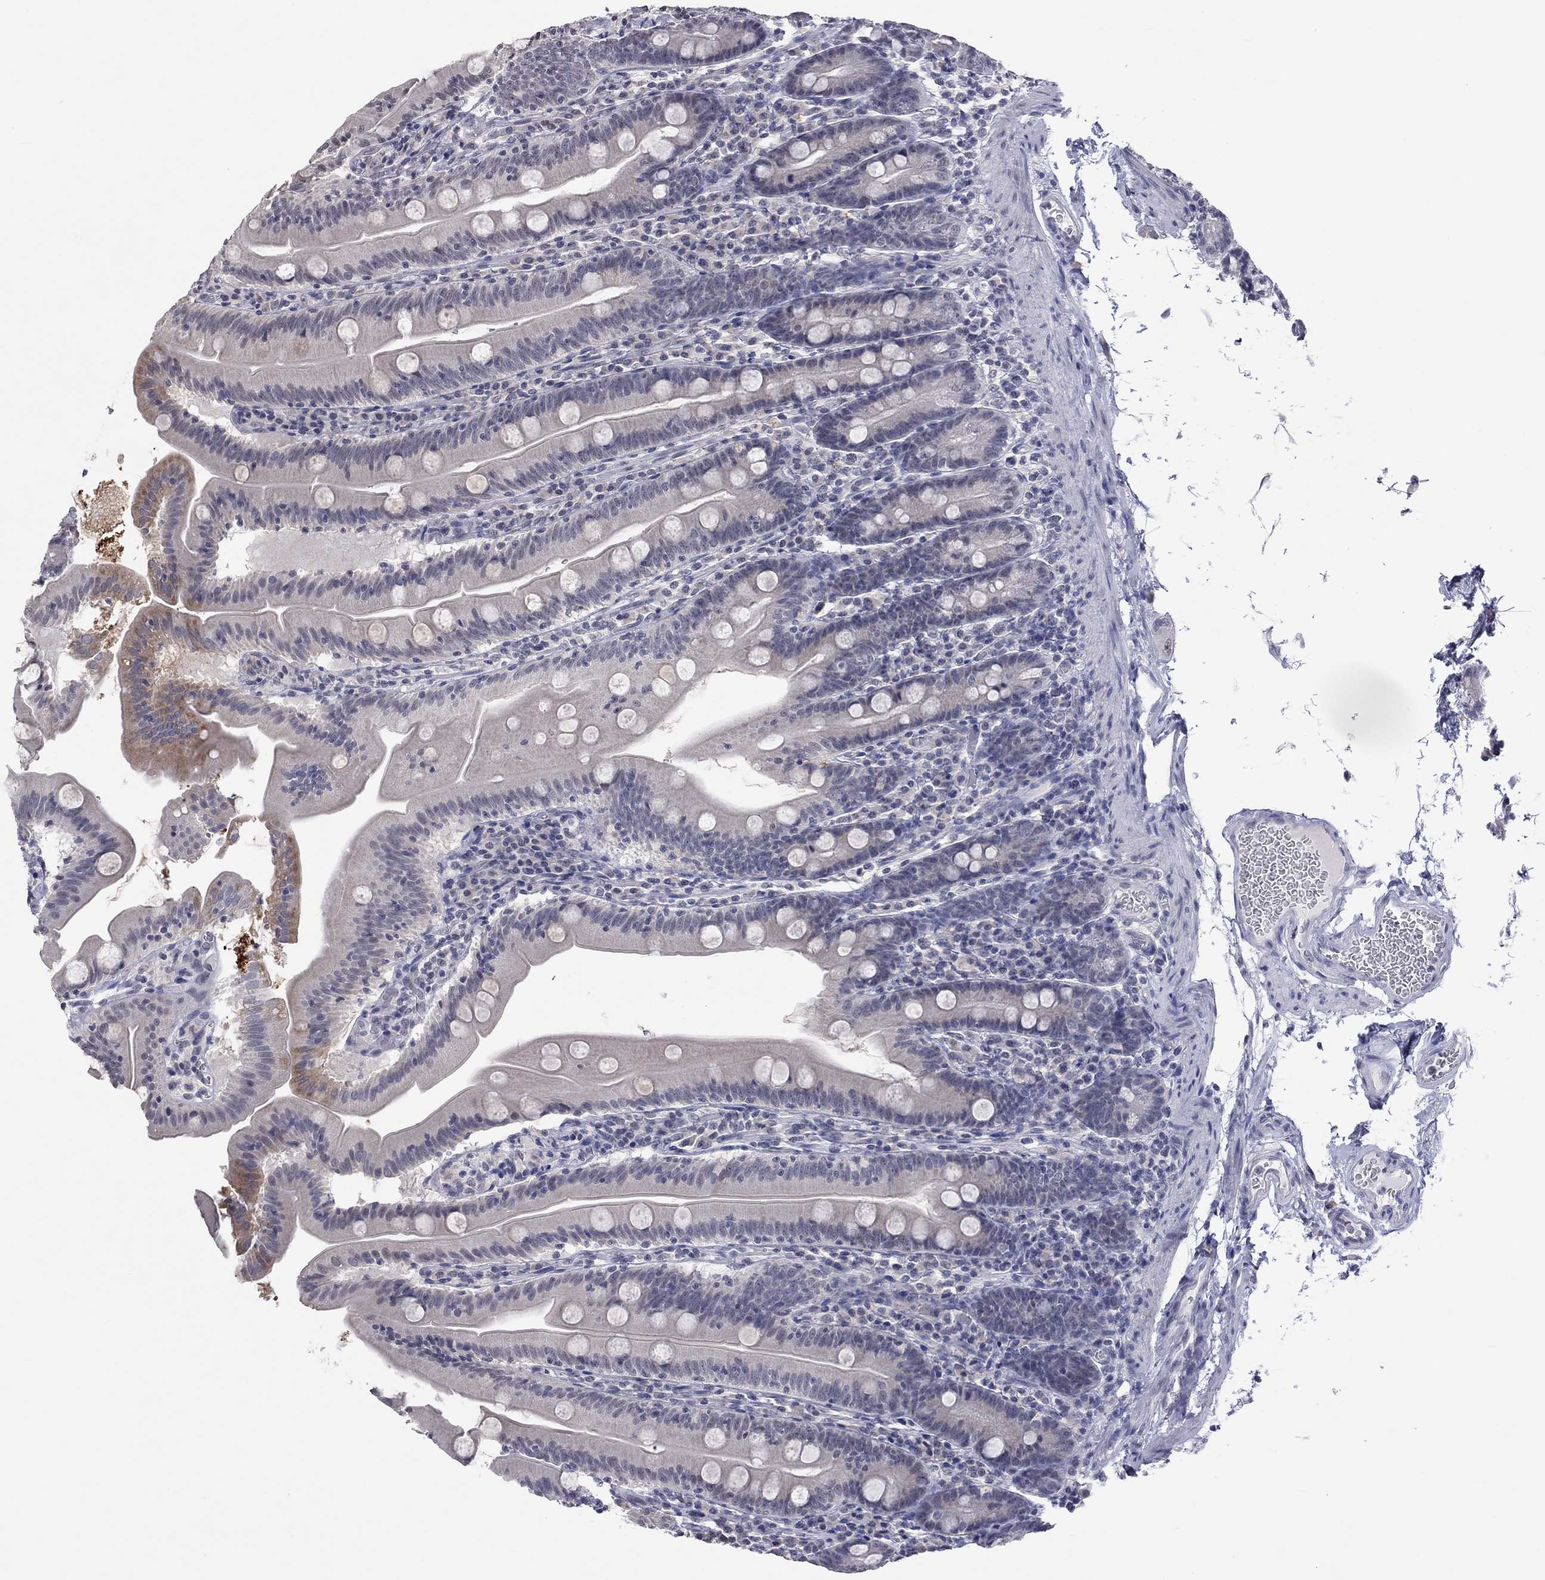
{"staining": {"intensity": "weak", "quantity": "25%-75%", "location": "cytoplasmic/membranous"}, "tissue": "small intestine", "cell_type": "Glandular cells", "image_type": "normal", "snomed": [{"axis": "morphology", "description": "Normal tissue, NOS"}, {"axis": "topography", "description": "Small intestine"}], "caption": "DAB immunohistochemical staining of unremarkable small intestine reveals weak cytoplasmic/membranous protein expression in approximately 25%-75% of glandular cells. Using DAB (brown) and hematoxylin (blue) stains, captured at high magnification using brightfield microscopy.", "gene": "TMEM143", "patient": {"sex": "male", "age": 37}}